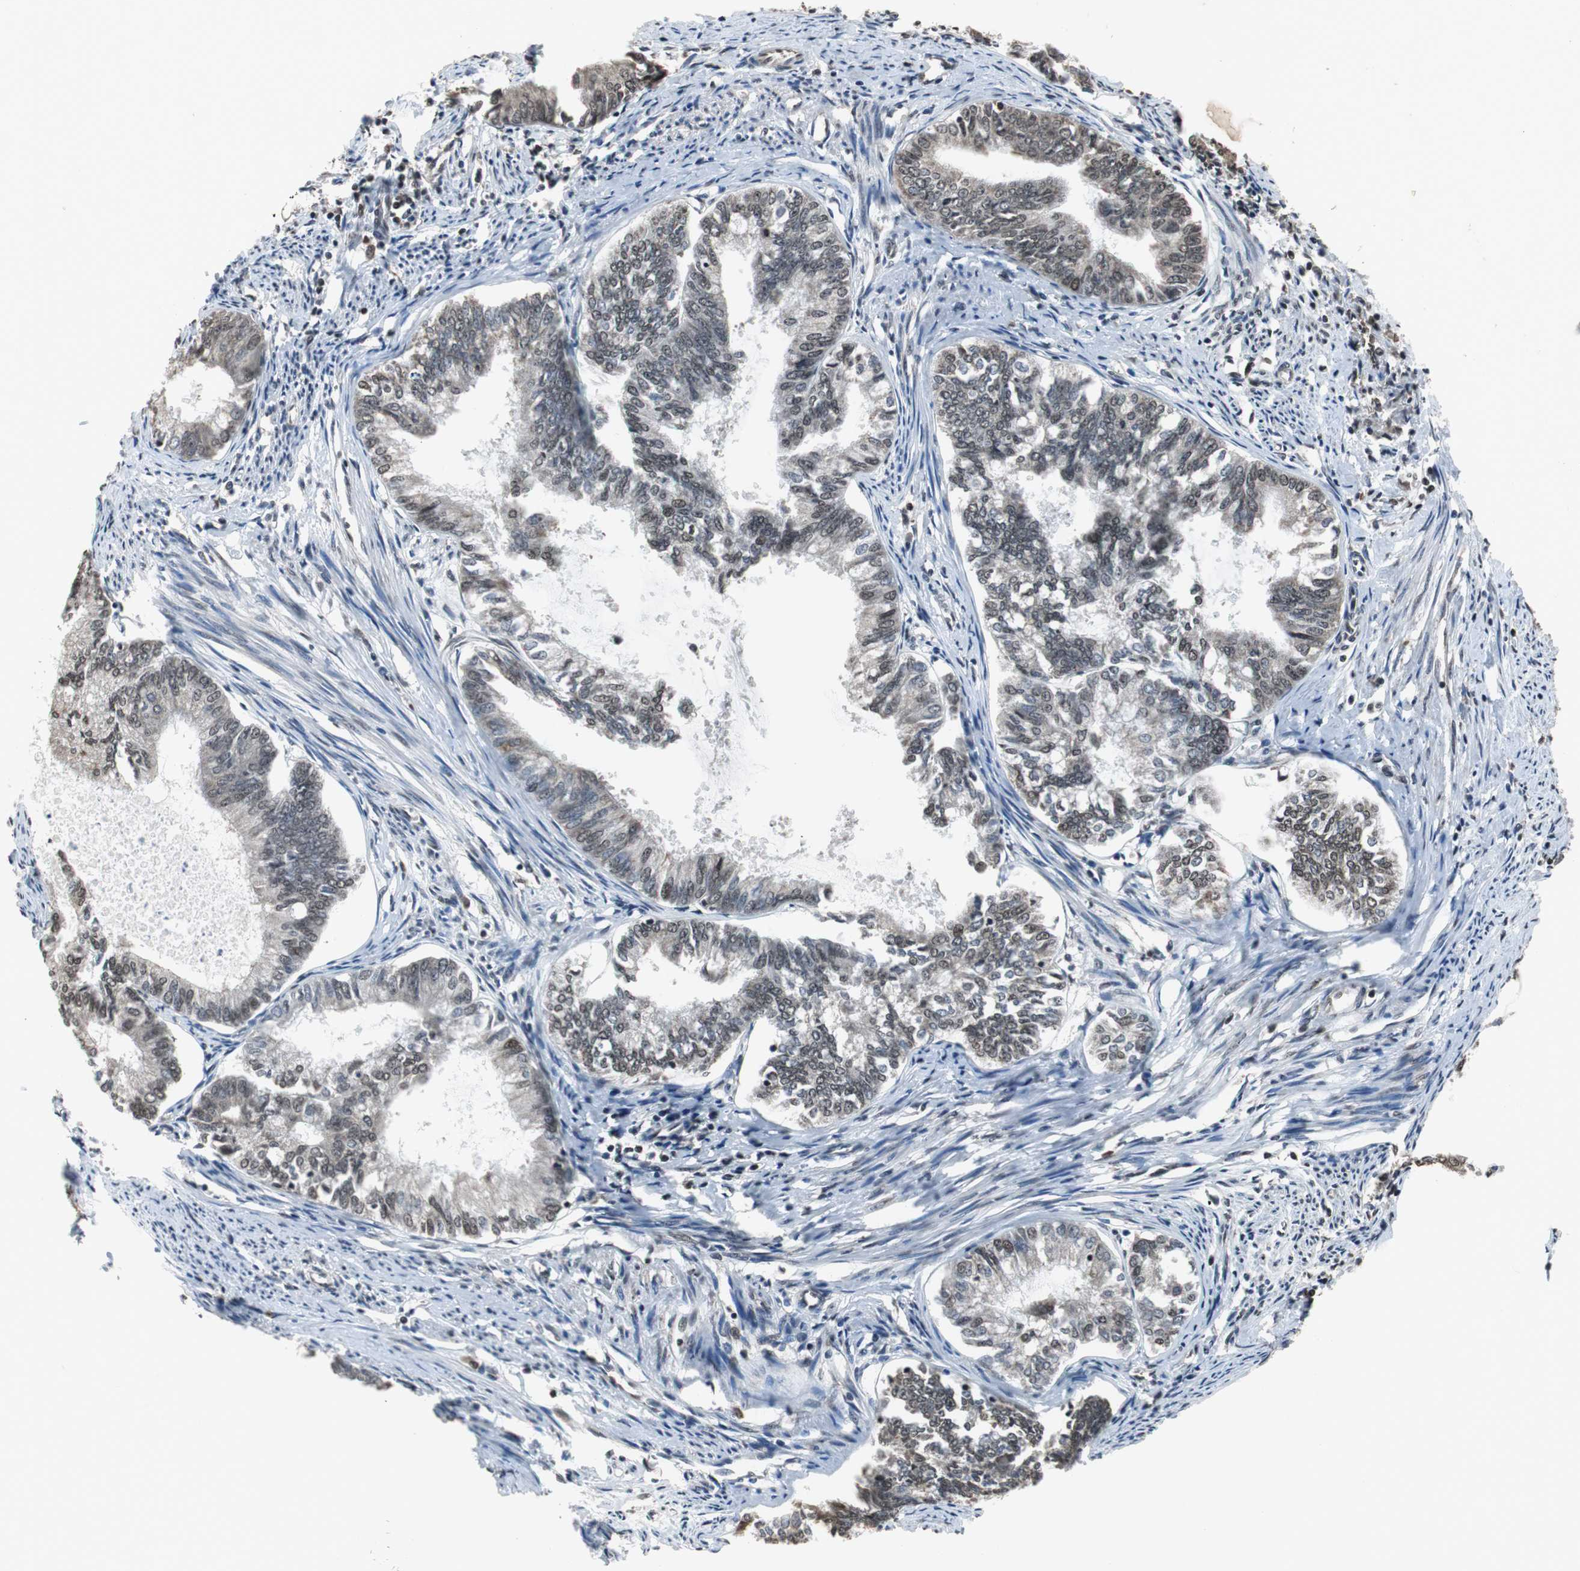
{"staining": {"intensity": "moderate", "quantity": "25%-75%", "location": "nuclear"}, "tissue": "endometrial cancer", "cell_type": "Tumor cells", "image_type": "cancer", "snomed": [{"axis": "morphology", "description": "Adenocarcinoma, NOS"}, {"axis": "topography", "description": "Endometrium"}], "caption": "DAB (3,3'-diaminobenzidine) immunohistochemical staining of endometrial adenocarcinoma displays moderate nuclear protein expression in approximately 25%-75% of tumor cells.", "gene": "REST", "patient": {"sex": "female", "age": 86}}